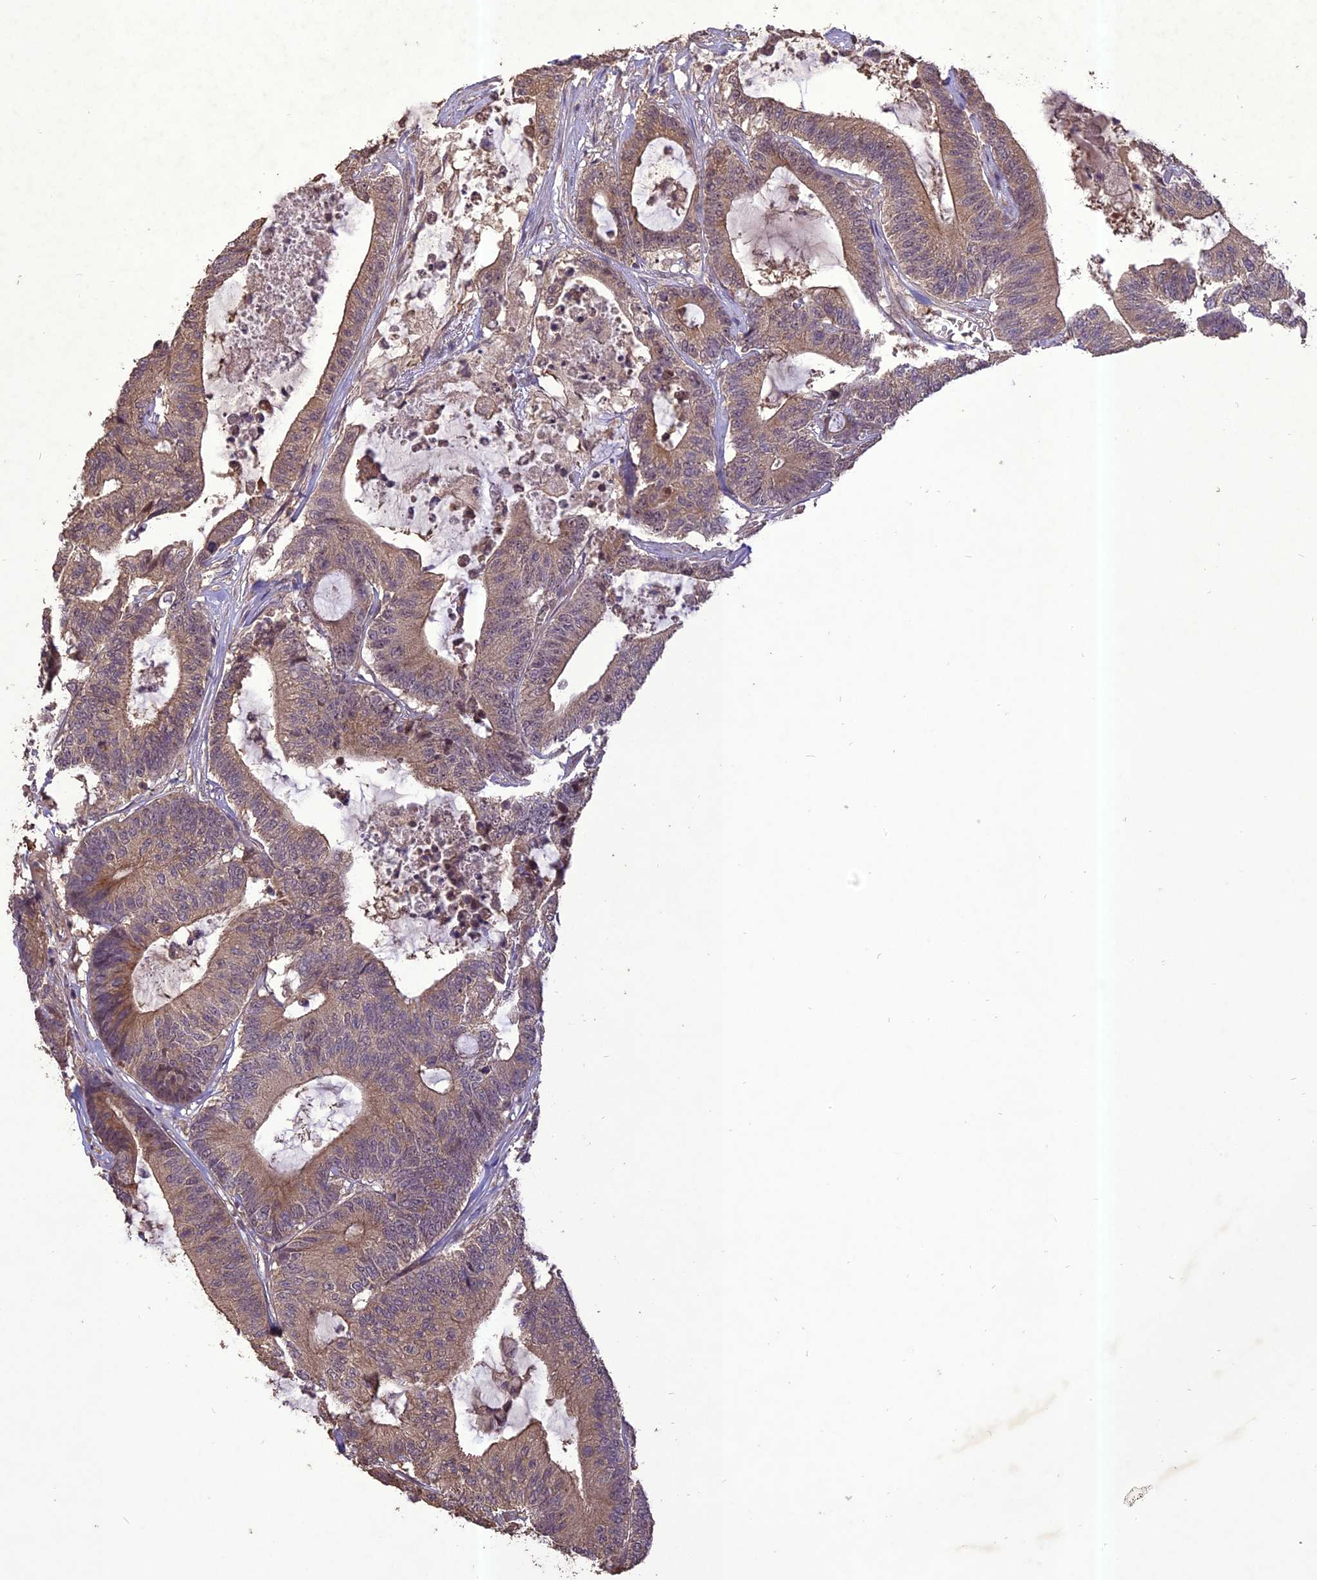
{"staining": {"intensity": "moderate", "quantity": "25%-75%", "location": "cytoplasmic/membranous"}, "tissue": "colorectal cancer", "cell_type": "Tumor cells", "image_type": "cancer", "snomed": [{"axis": "morphology", "description": "Adenocarcinoma, NOS"}, {"axis": "topography", "description": "Colon"}], "caption": "Immunohistochemical staining of colorectal cancer (adenocarcinoma) shows medium levels of moderate cytoplasmic/membranous expression in approximately 25%-75% of tumor cells. (brown staining indicates protein expression, while blue staining denotes nuclei).", "gene": "TIGD7", "patient": {"sex": "female", "age": 84}}